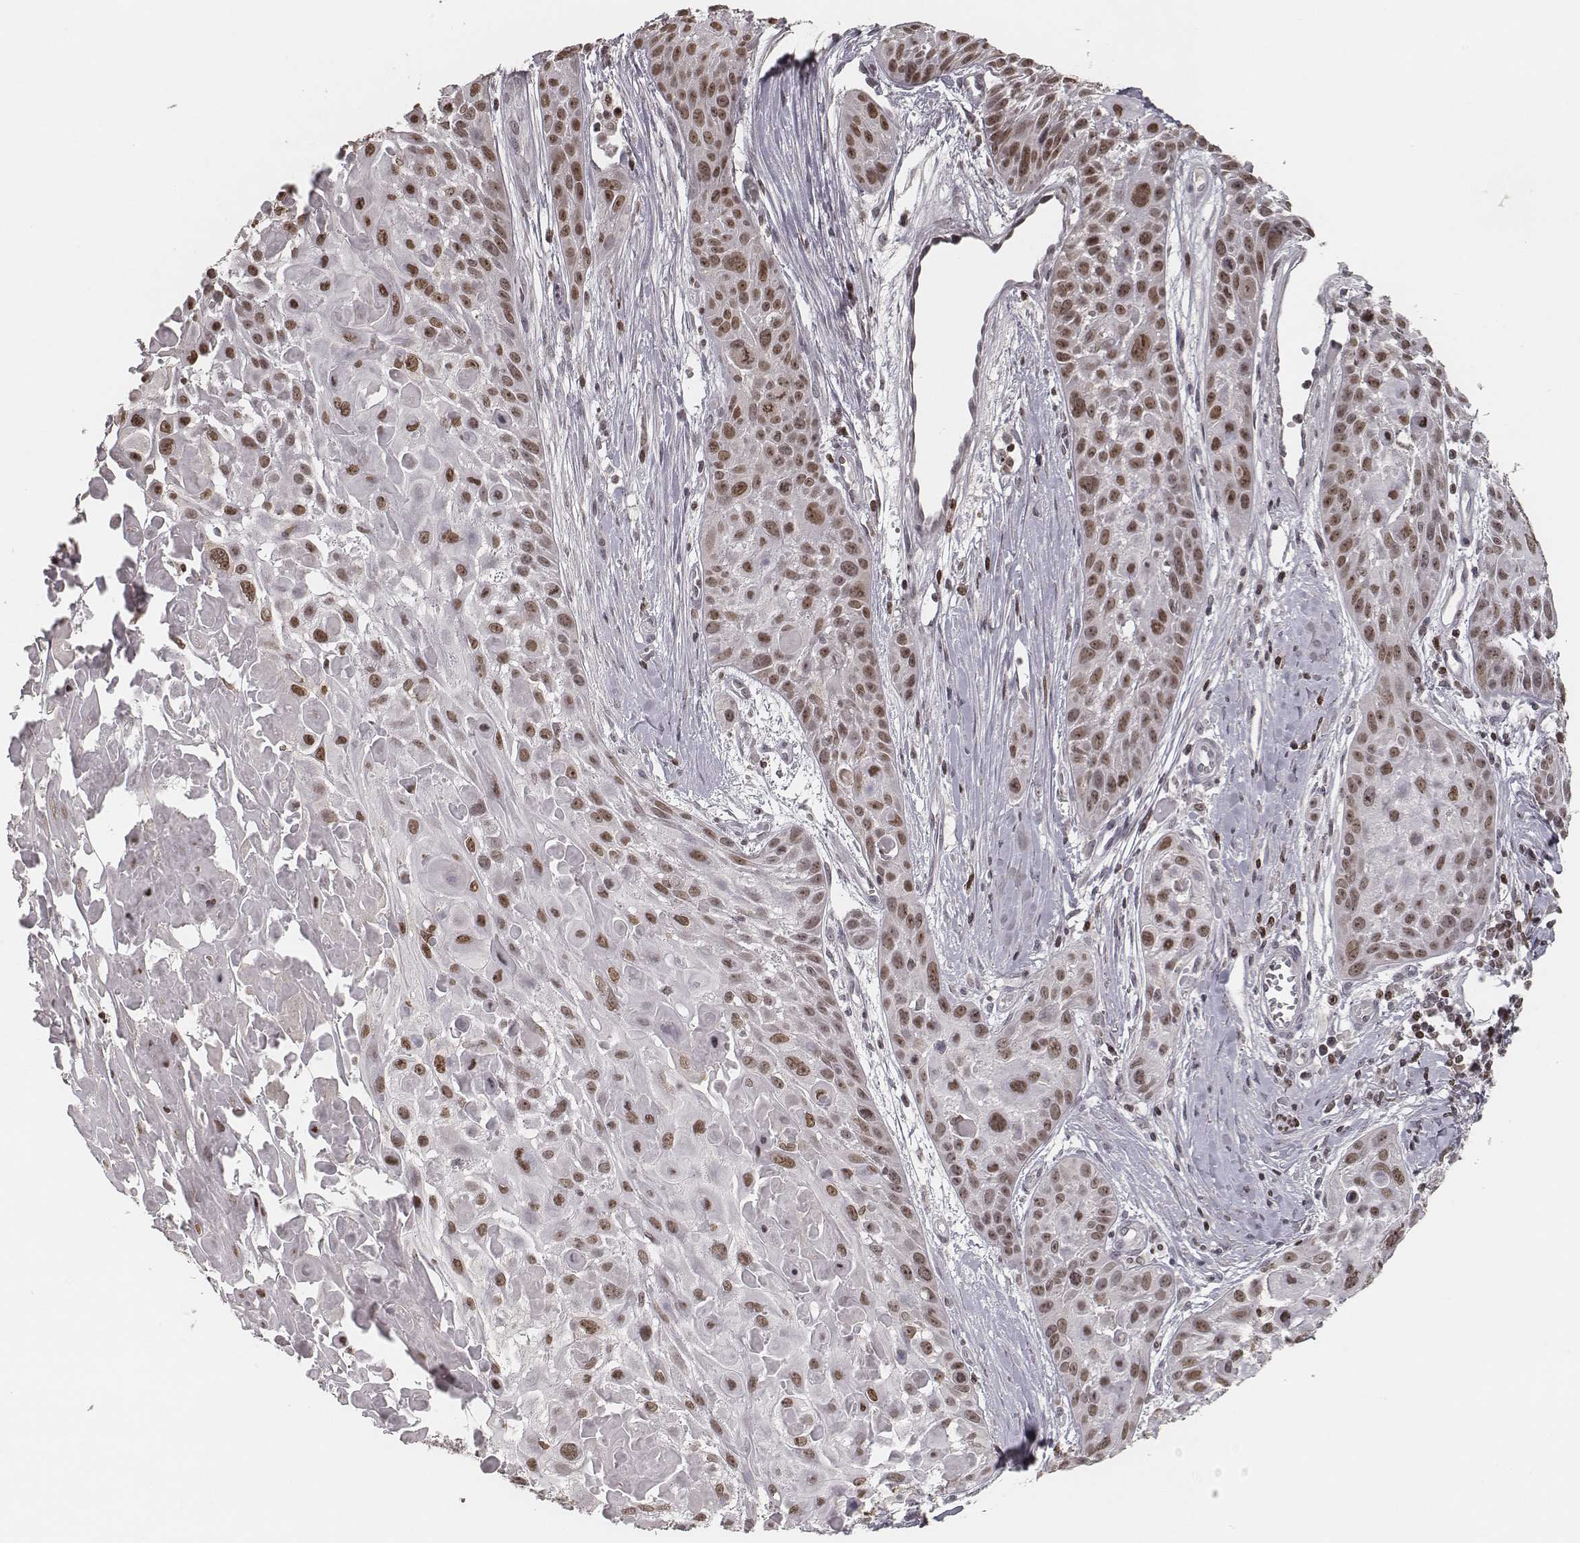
{"staining": {"intensity": "moderate", "quantity": ">75%", "location": "nuclear"}, "tissue": "skin cancer", "cell_type": "Tumor cells", "image_type": "cancer", "snomed": [{"axis": "morphology", "description": "Squamous cell carcinoma, NOS"}, {"axis": "topography", "description": "Skin"}, {"axis": "topography", "description": "Anal"}], "caption": "Immunohistochemical staining of human skin squamous cell carcinoma exhibits moderate nuclear protein expression in approximately >75% of tumor cells. (DAB = brown stain, brightfield microscopy at high magnification).", "gene": "HMGA2", "patient": {"sex": "female", "age": 75}}